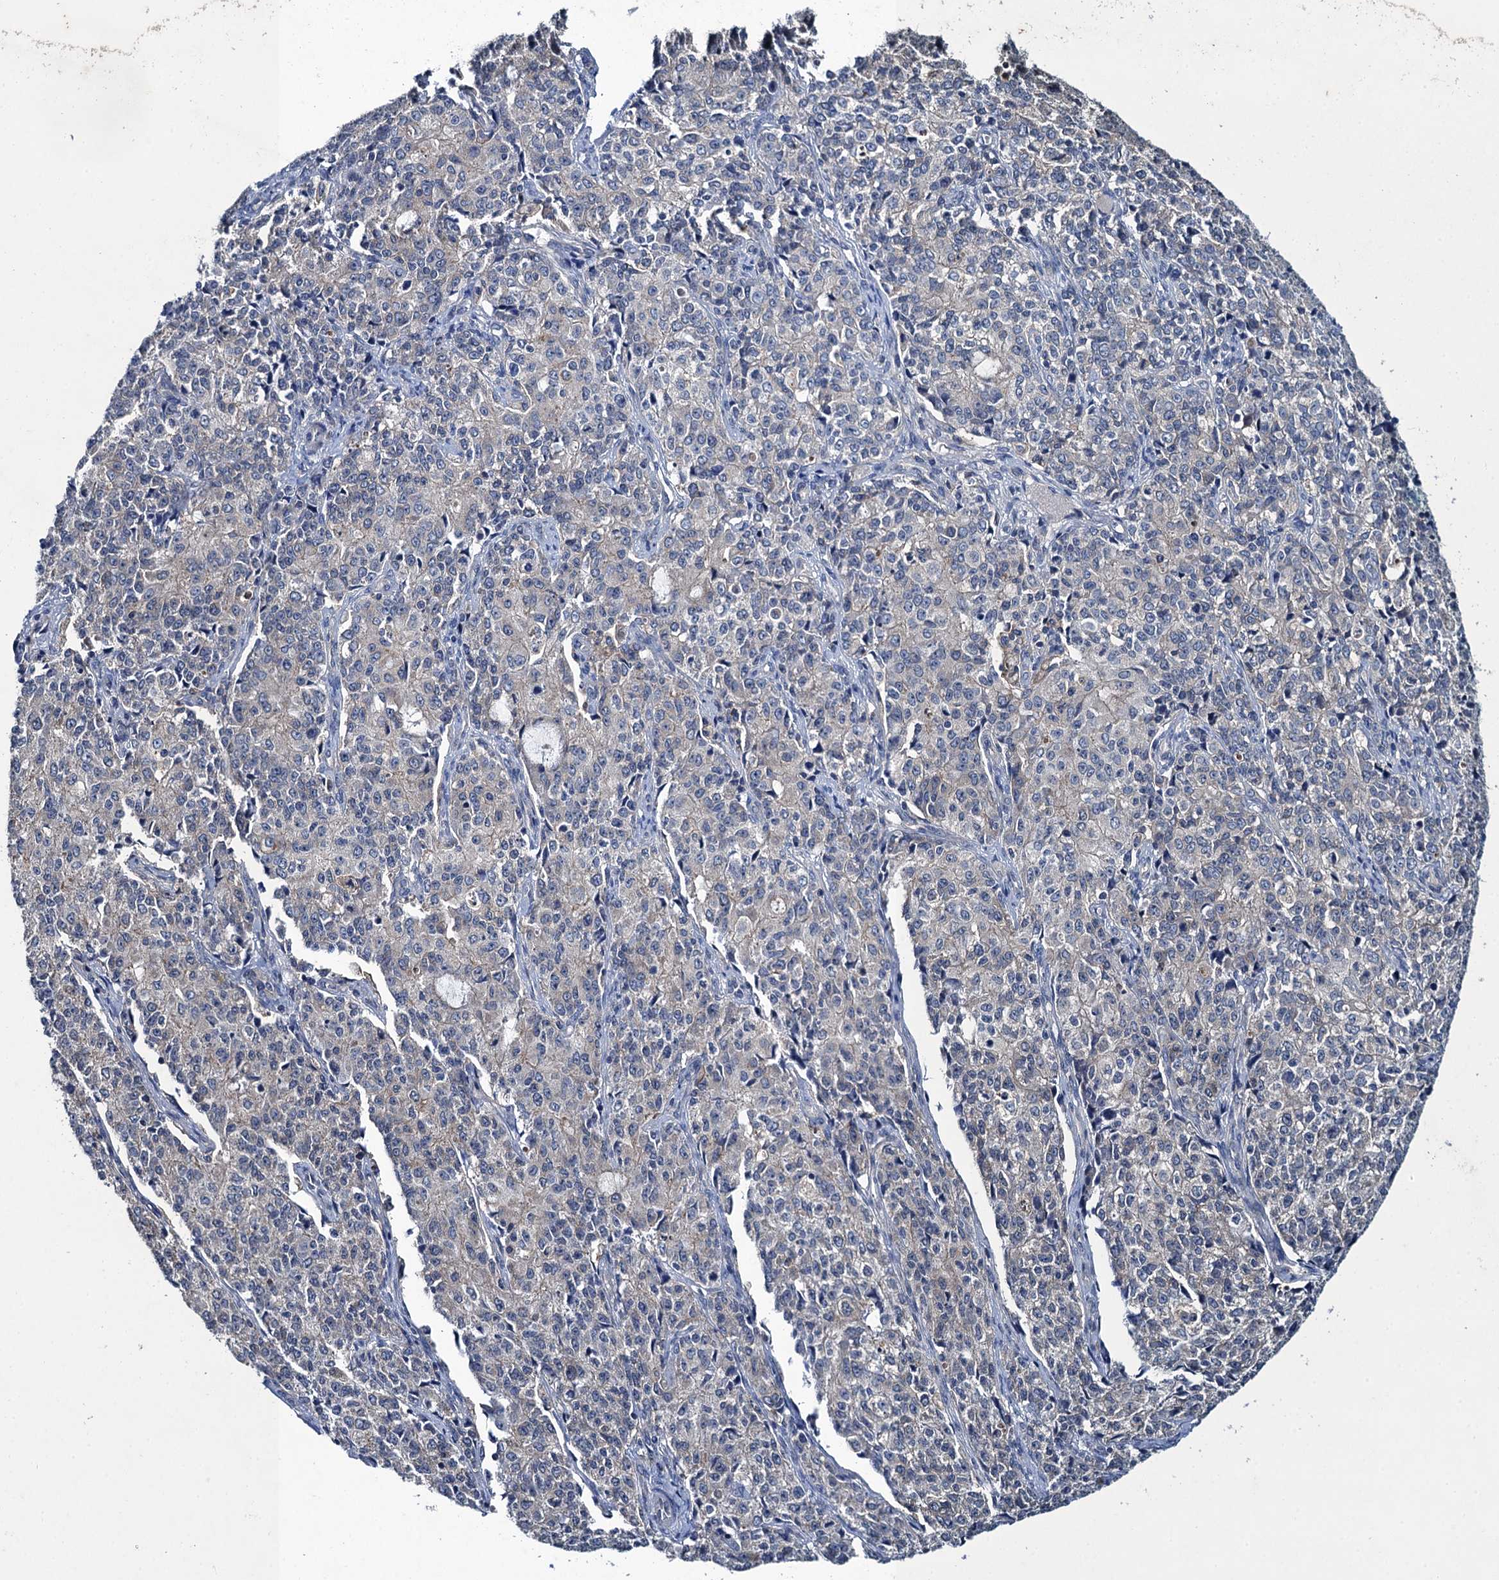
{"staining": {"intensity": "negative", "quantity": "none", "location": "none"}, "tissue": "endometrial cancer", "cell_type": "Tumor cells", "image_type": "cancer", "snomed": [{"axis": "morphology", "description": "Adenocarcinoma, NOS"}, {"axis": "topography", "description": "Endometrium"}], "caption": "Human endometrial adenocarcinoma stained for a protein using IHC reveals no expression in tumor cells.", "gene": "SNAP29", "patient": {"sex": "female", "age": 50}}